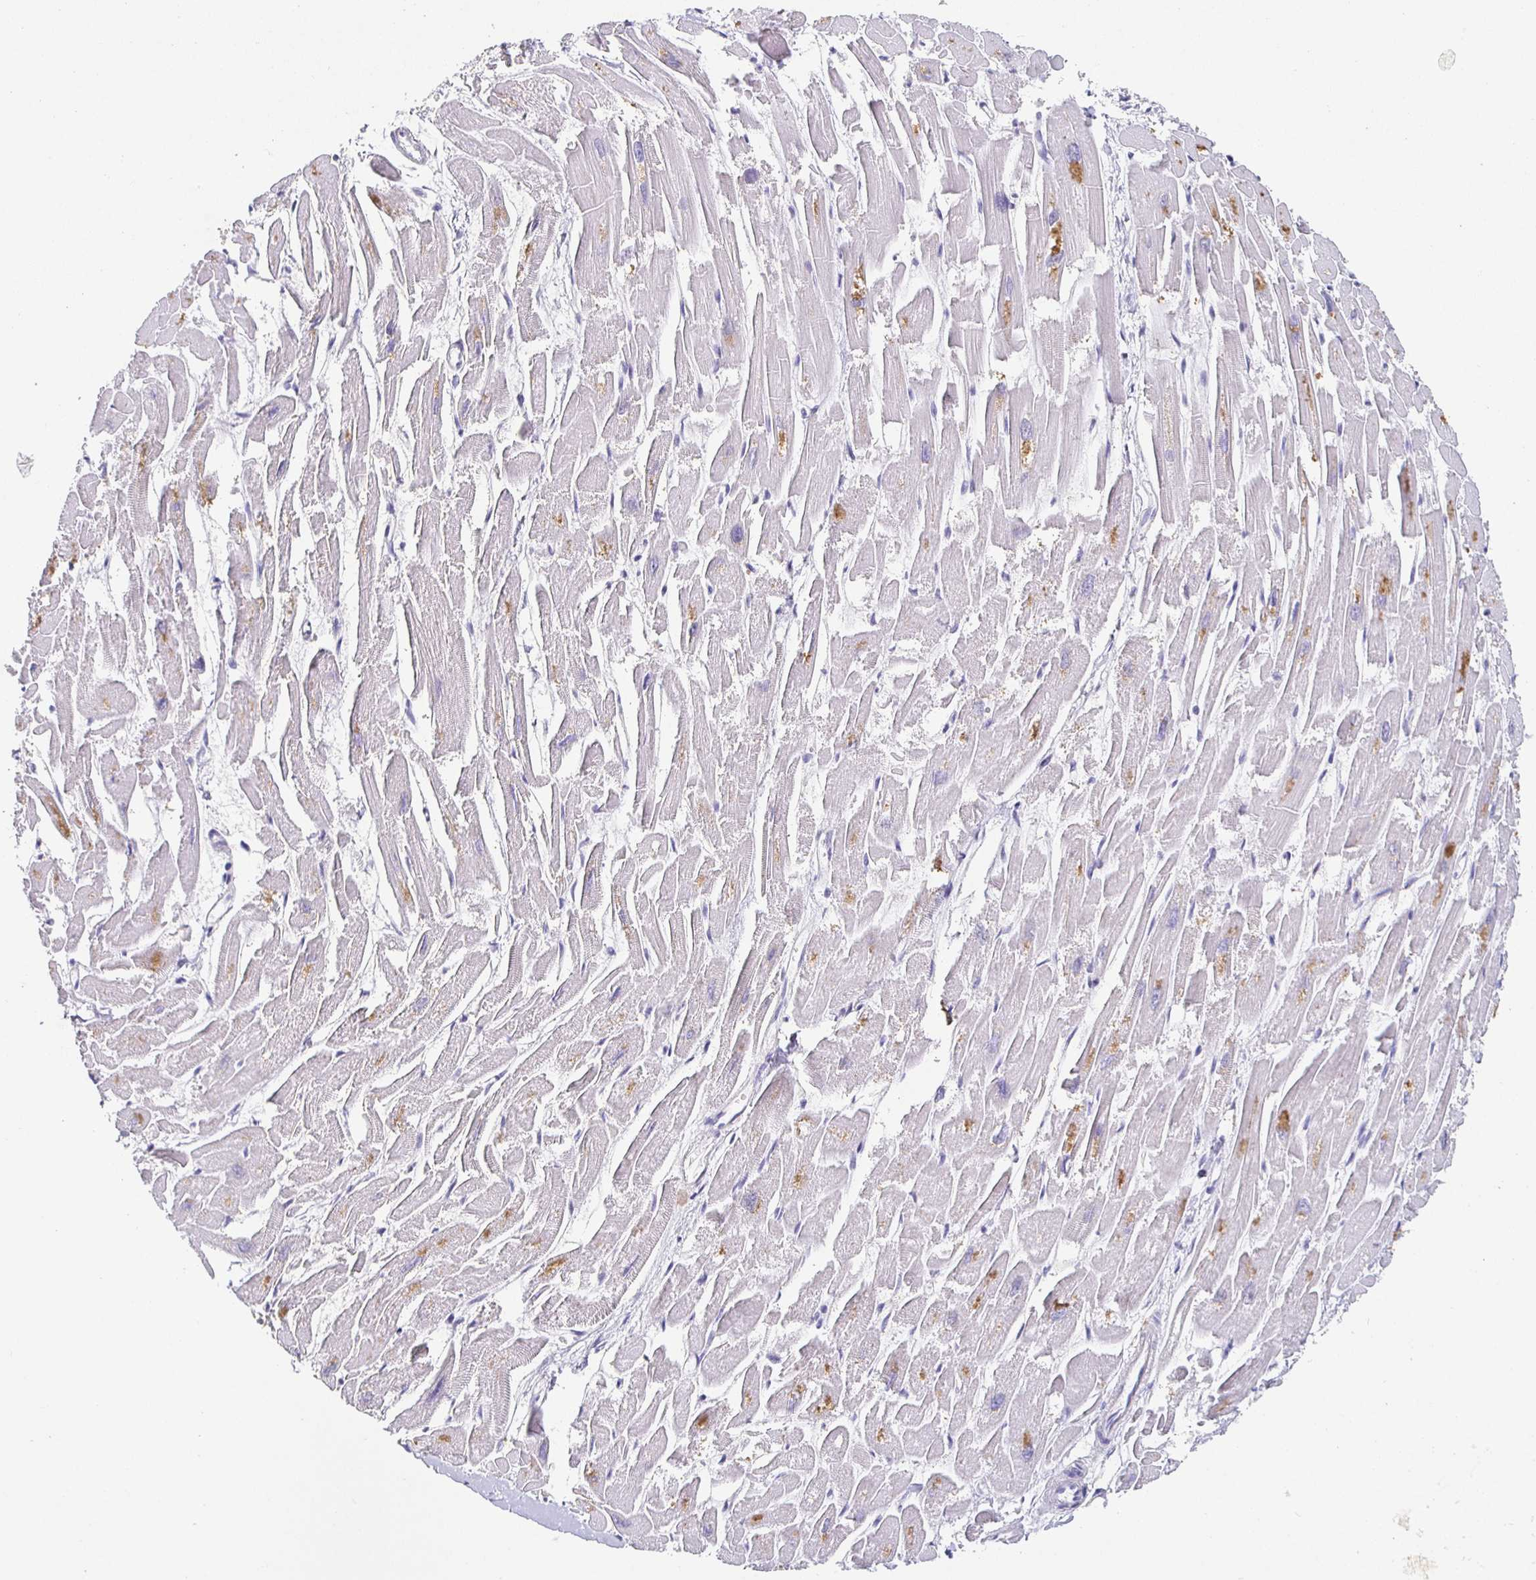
{"staining": {"intensity": "moderate", "quantity": "<25%", "location": "cytoplasmic/membranous"}, "tissue": "heart muscle", "cell_type": "Cardiomyocytes", "image_type": "normal", "snomed": [{"axis": "morphology", "description": "Normal tissue, NOS"}, {"axis": "topography", "description": "Heart"}], "caption": "The photomicrograph displays immunohistochemical staining of normal heart muscle. There is moderate cytoplasmic/membranous expression is appreciated in approximately <25% of cardiomyocytes.", "gene": "SATB1", "patient": {"sex": "male", "age": 54}}